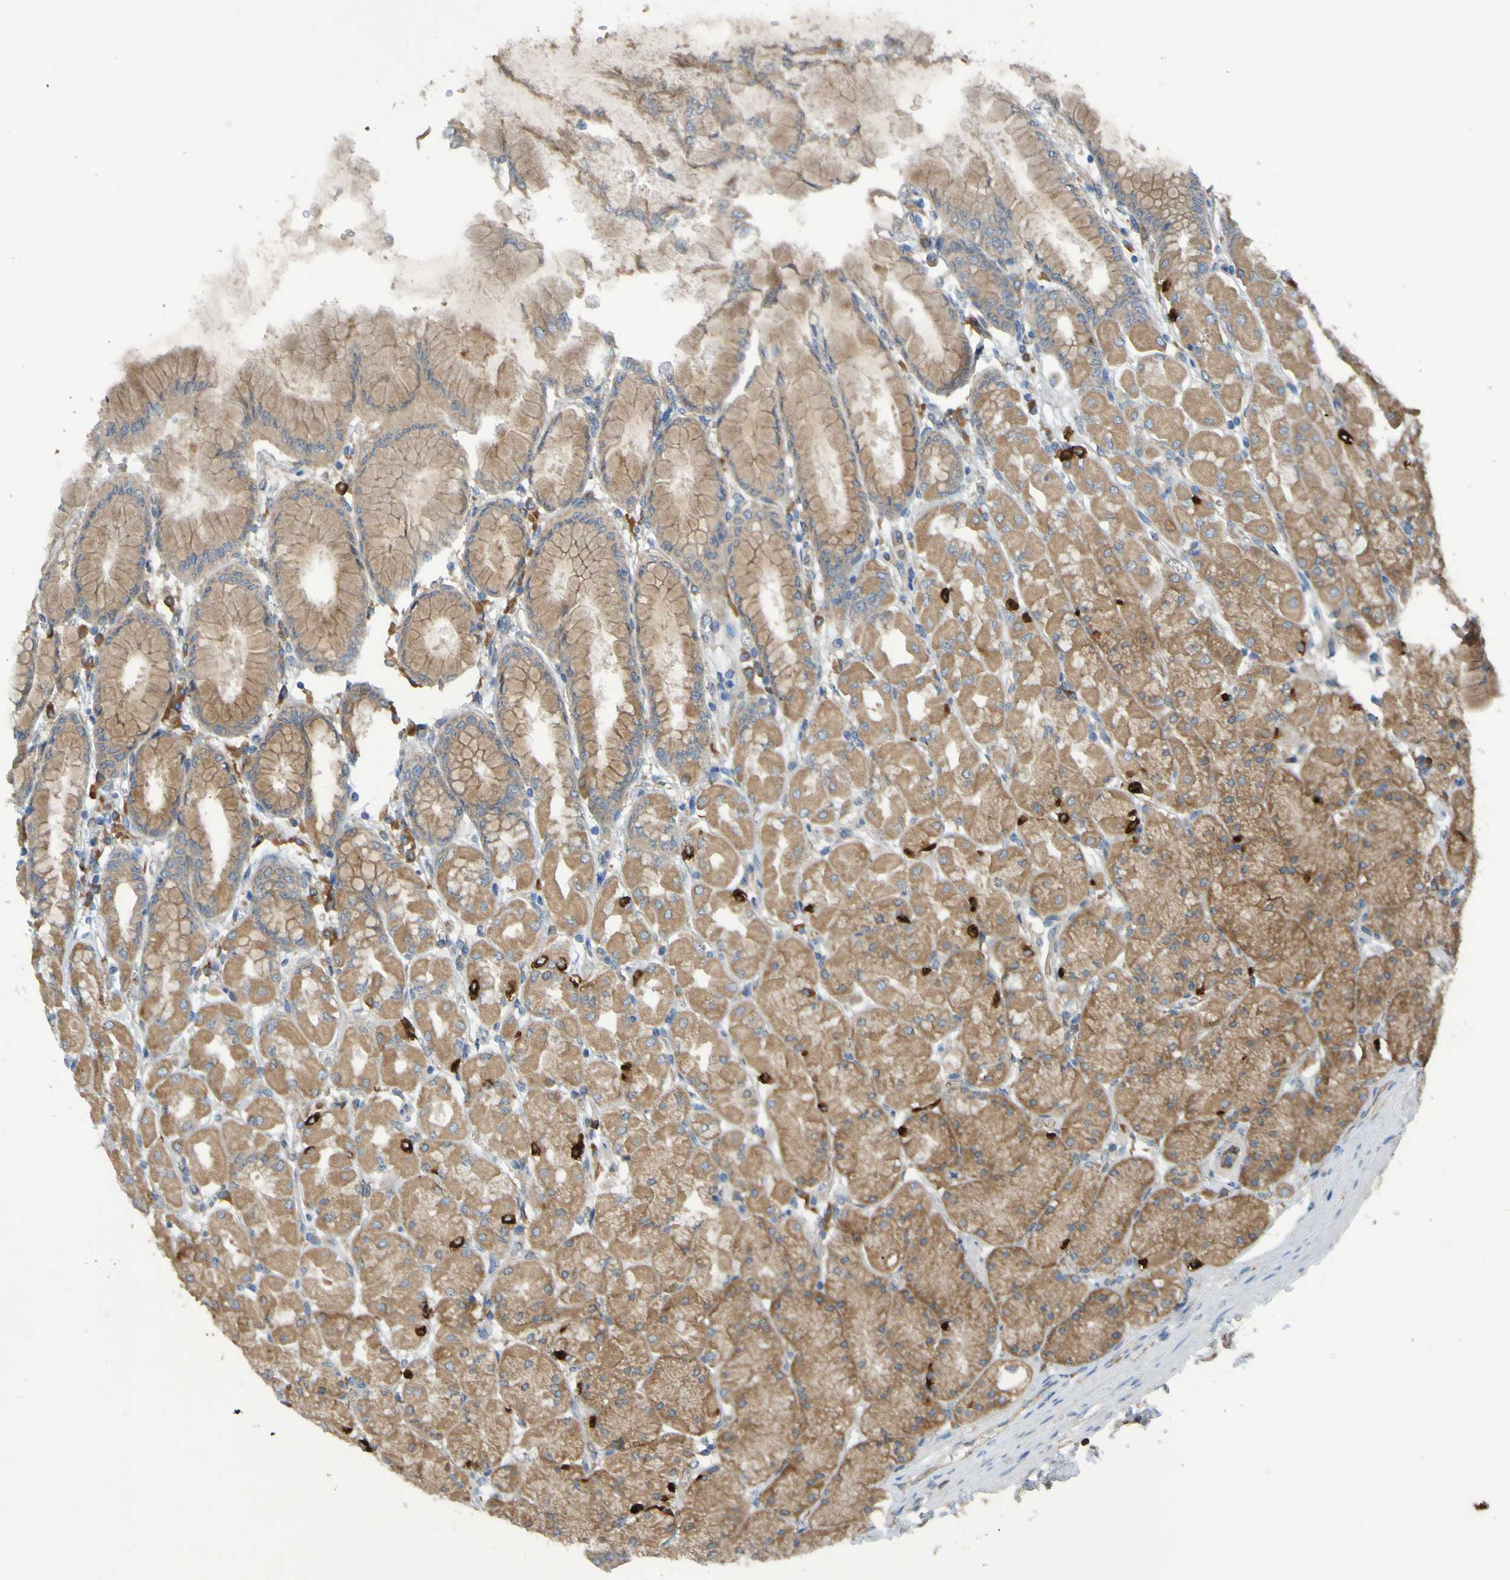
{"staining": {"intensity": "moderate", "quantity": ">75%", "location": "cytoplasmic/membranous"}, "tissue": "stomach", "cell_type": "Glandular cells", "image_type": "normal", "snomed": [{"axis": "morphology", "description": "Normal tissue, NOS"}, {"axis": "topography", "description": "Stomach, upper"}], "caption": "Immunohistochemistry histopathology image of normal stomach stained for a protein (brown), which displays medium levels of moderate cytoplasmic/membranous staining in approximately >75% of glandular cells.", "gene": "DNAJC4", "patient": {"sex": "female", "age": 56}}